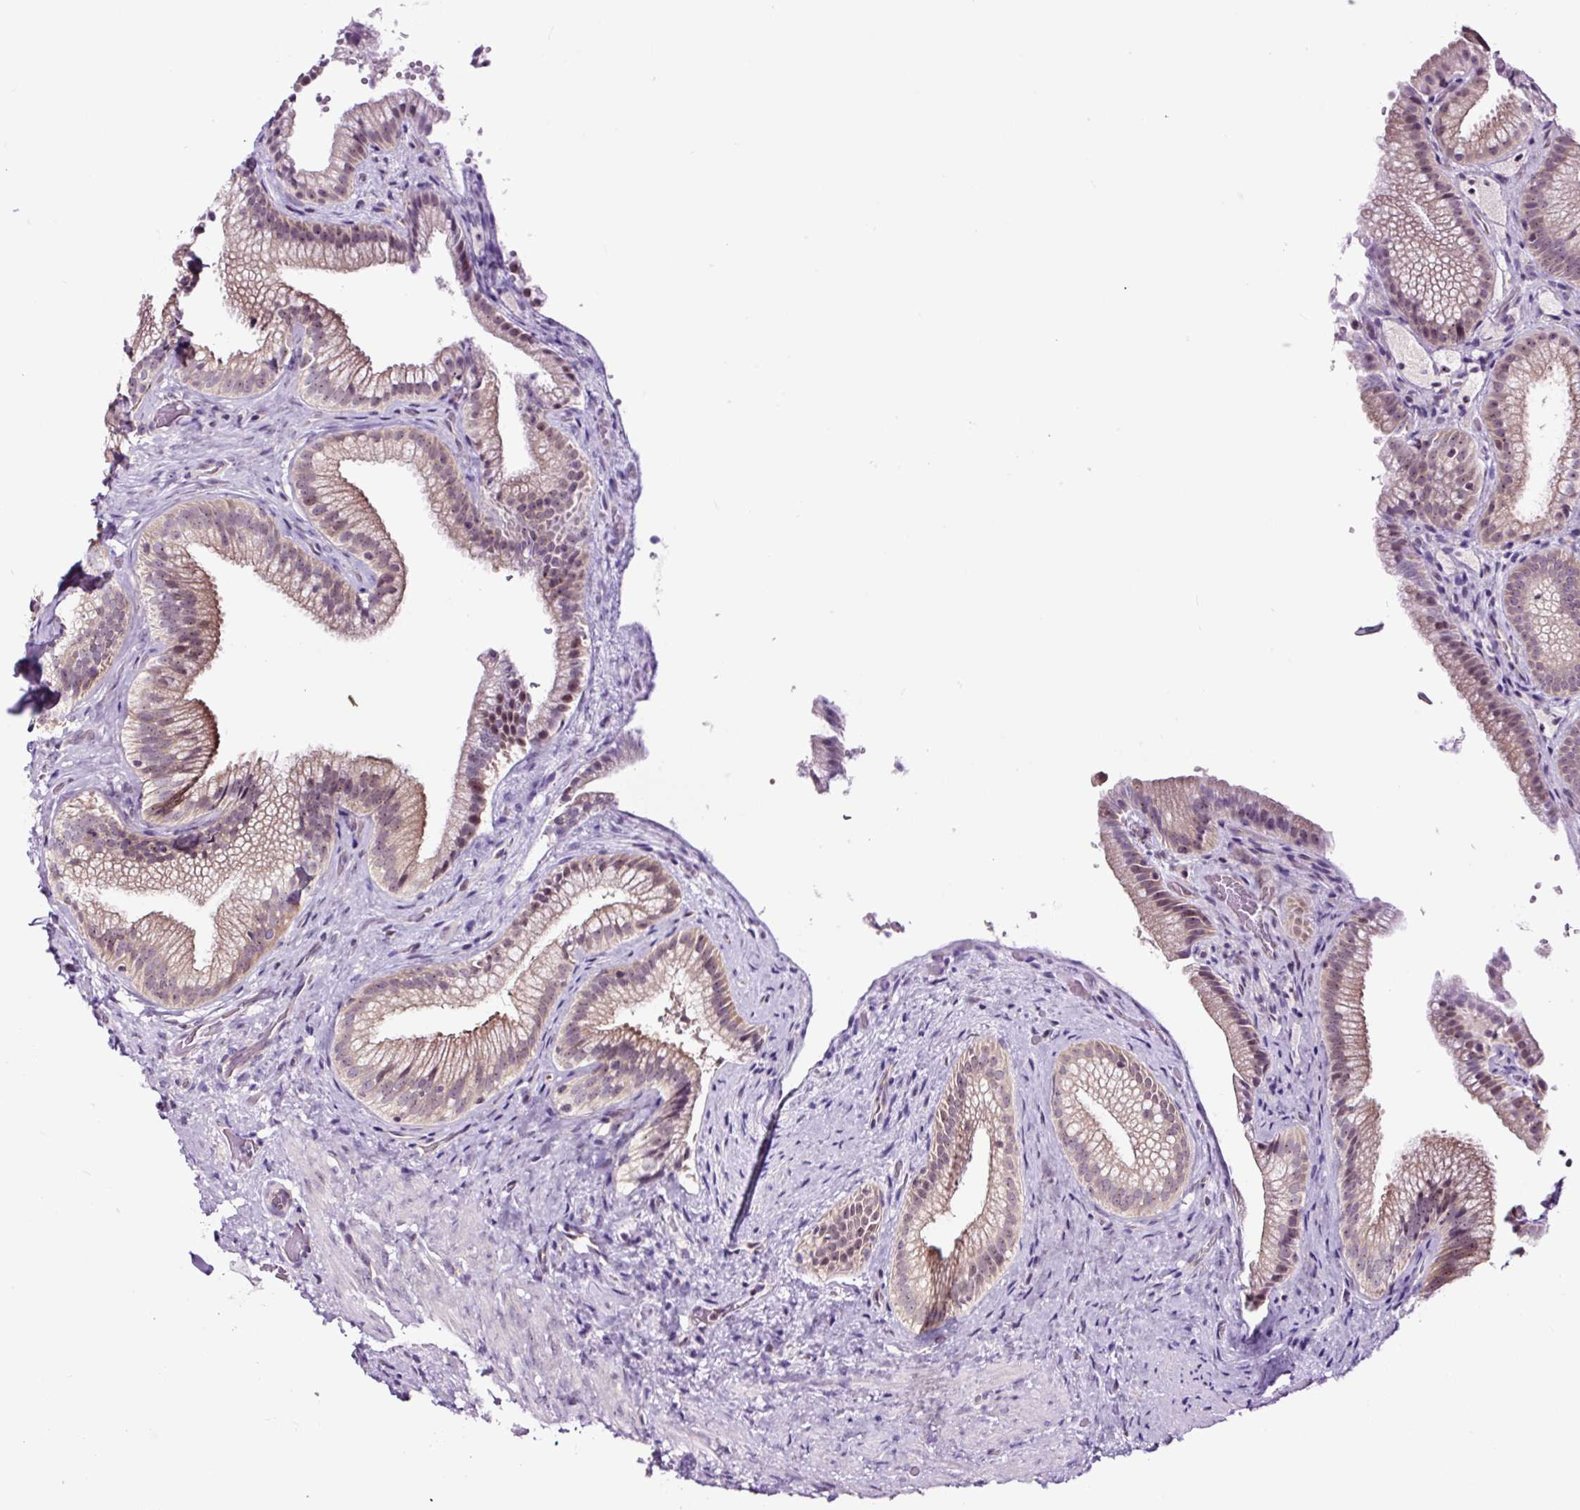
{"staining": {"intensity": "weak", "quantity": ">75%", "location": "cytoplasmic/membranous,nuclear"}, "tissue": "gallbladder", "cell_type": "Glandular cells", "image_type": "normal", "snomed": [{"axis": "morphology", "description": "Normal tissue, NOS"}, {"axis": "morphology", "description": "Inflammation, NOS"}, {"axis": "topography", "description": "Gallbladder"}], "caption": "A high-resolution photomicrograph shows IHC staining of normal gallbladder, which shows weak cytoplasmic/membranous,nuclear positivity in about >75% of glandular cells.", "gene": "NOM1", "patient": {"sex": "male", "age": 51}}